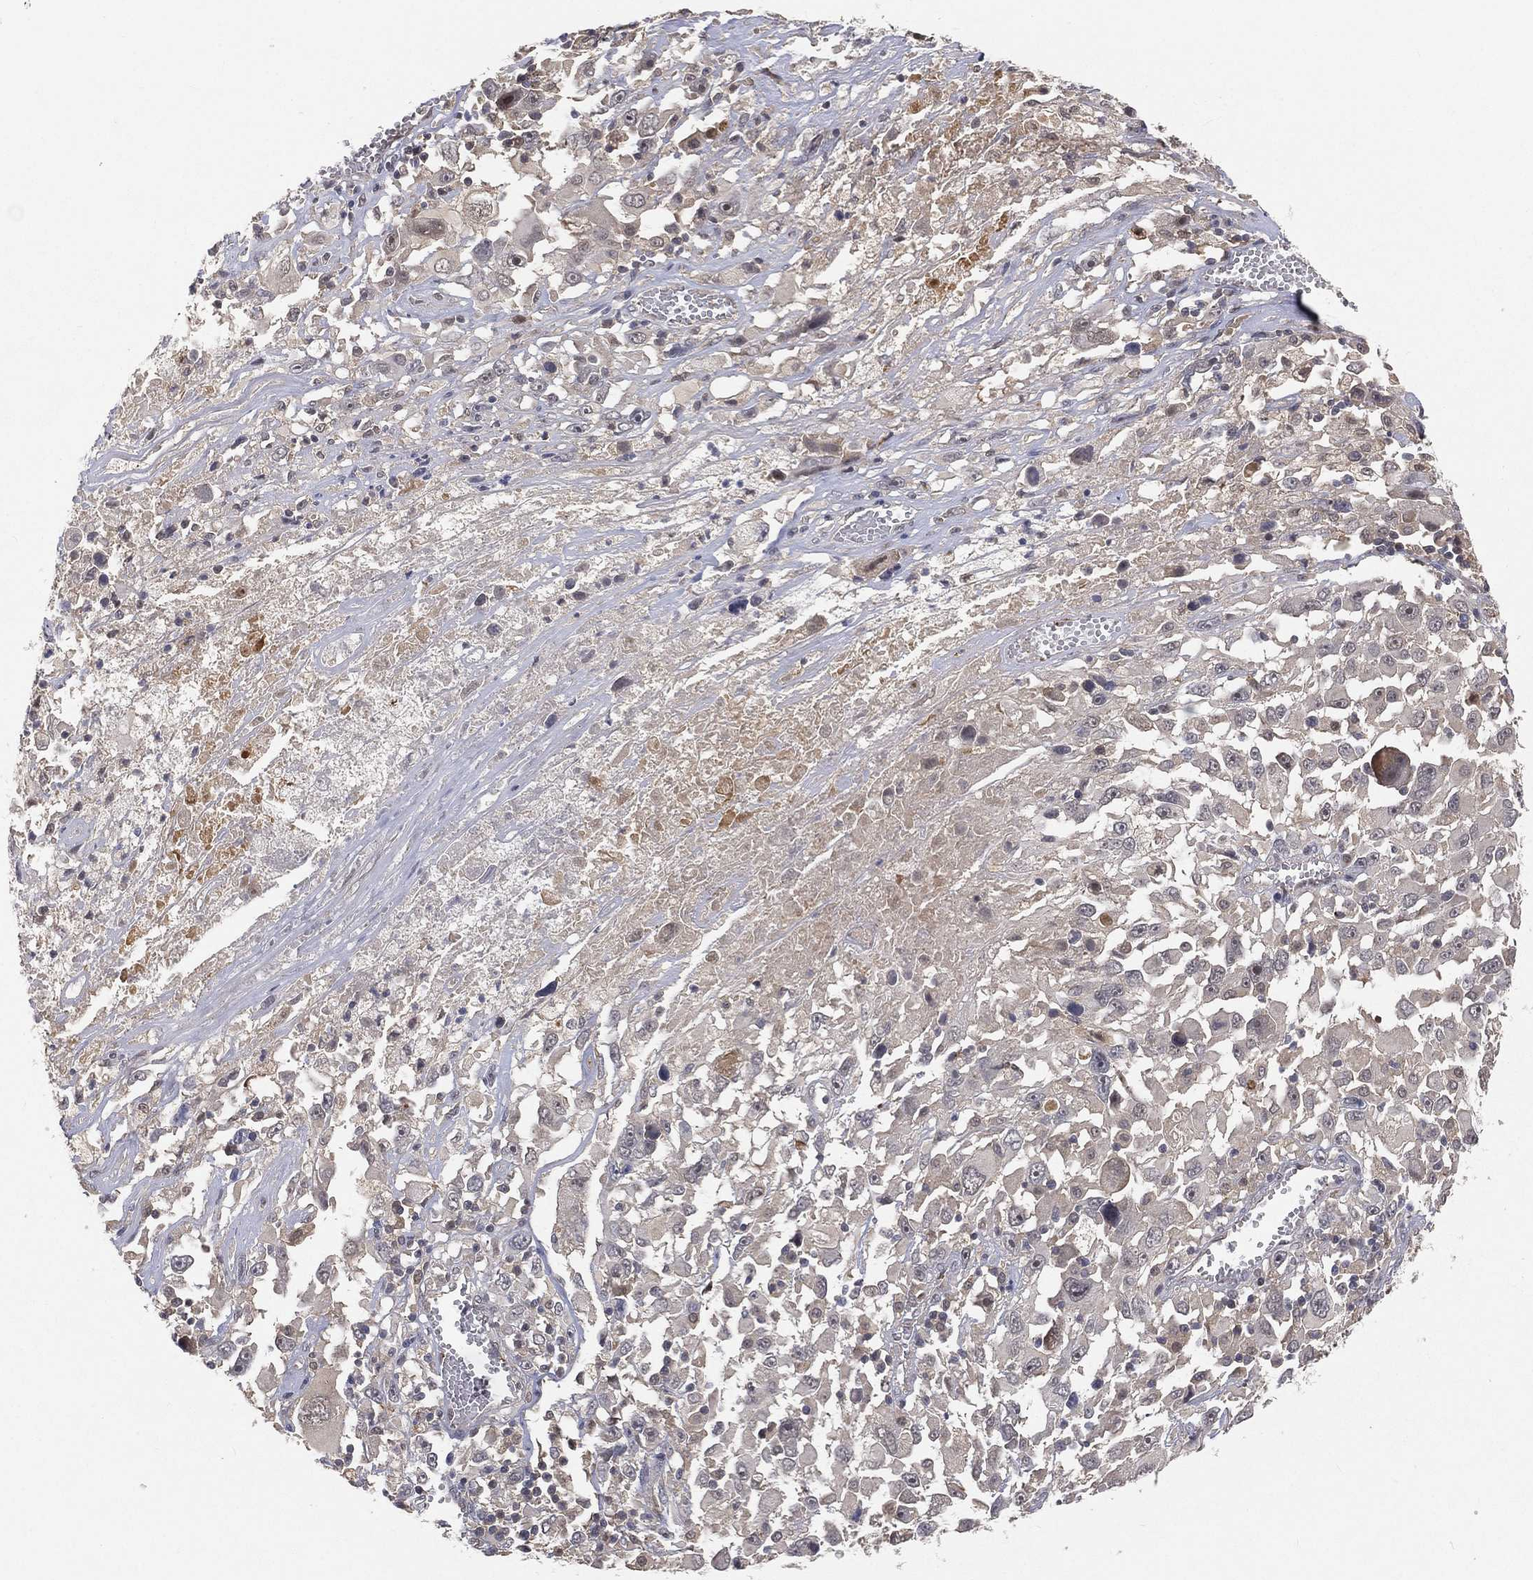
{"staining": {"intensity": "negative", "quantity": "none", "location": "none"}, "tissue": "melanoma", "cell_type": "Tumor cells", "image_type": "cancer", "snomed": [{"axis": "morphology", "description": "Malignant melanoma, Metastatic site"}, {"axis": "topography", "description": "Soft tissue"}], "caption": "The micrograph displays no significant staining in tumor cells of malignant melanoma (metastatic site).", "gene": "MAPK1", "patient": {"sex": "male", "age": 50}}